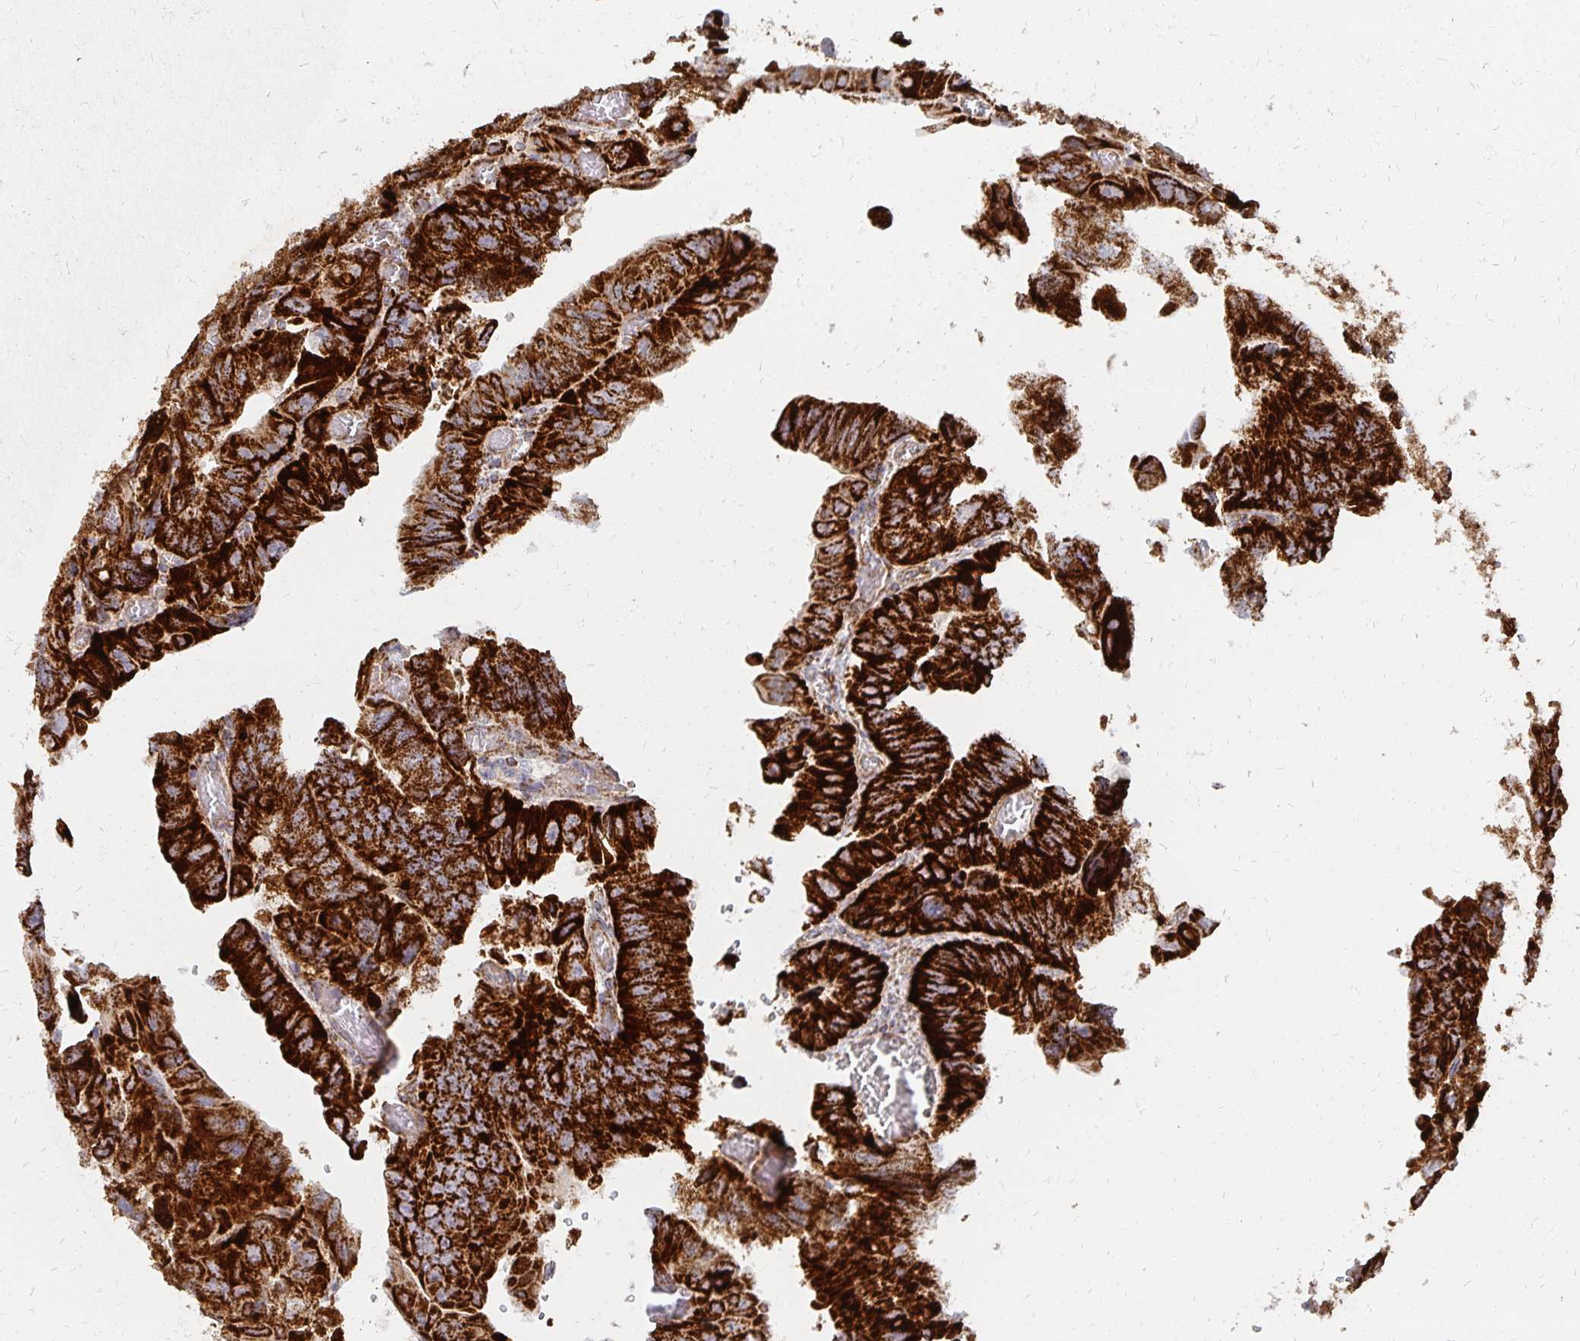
{"staining": {"intensity": "strong", "quantity": ">75%", "location": "cytoplasmic/membranous"}, "tissue": "colorectal cancer", "cell_type": "Tumor cells", "image_type": "cancer", "snomed": [{"axis": "morphology", "description": "Adenocarcinoma, NOS"}, {"axis": "topography", "description": "Colon"}], "caption": "The photomicrograph demonstrates immunohistochemical staining of adenocarcinoma (colorectal). There is strong cytoplasmic/membranous positivity is seen in approximately >75% of tumor cells. (Brightfield microscopy of DAB IHC at high magnification).", "gene": "STOML2", "patient": {"sex": "female", "age": 84}}